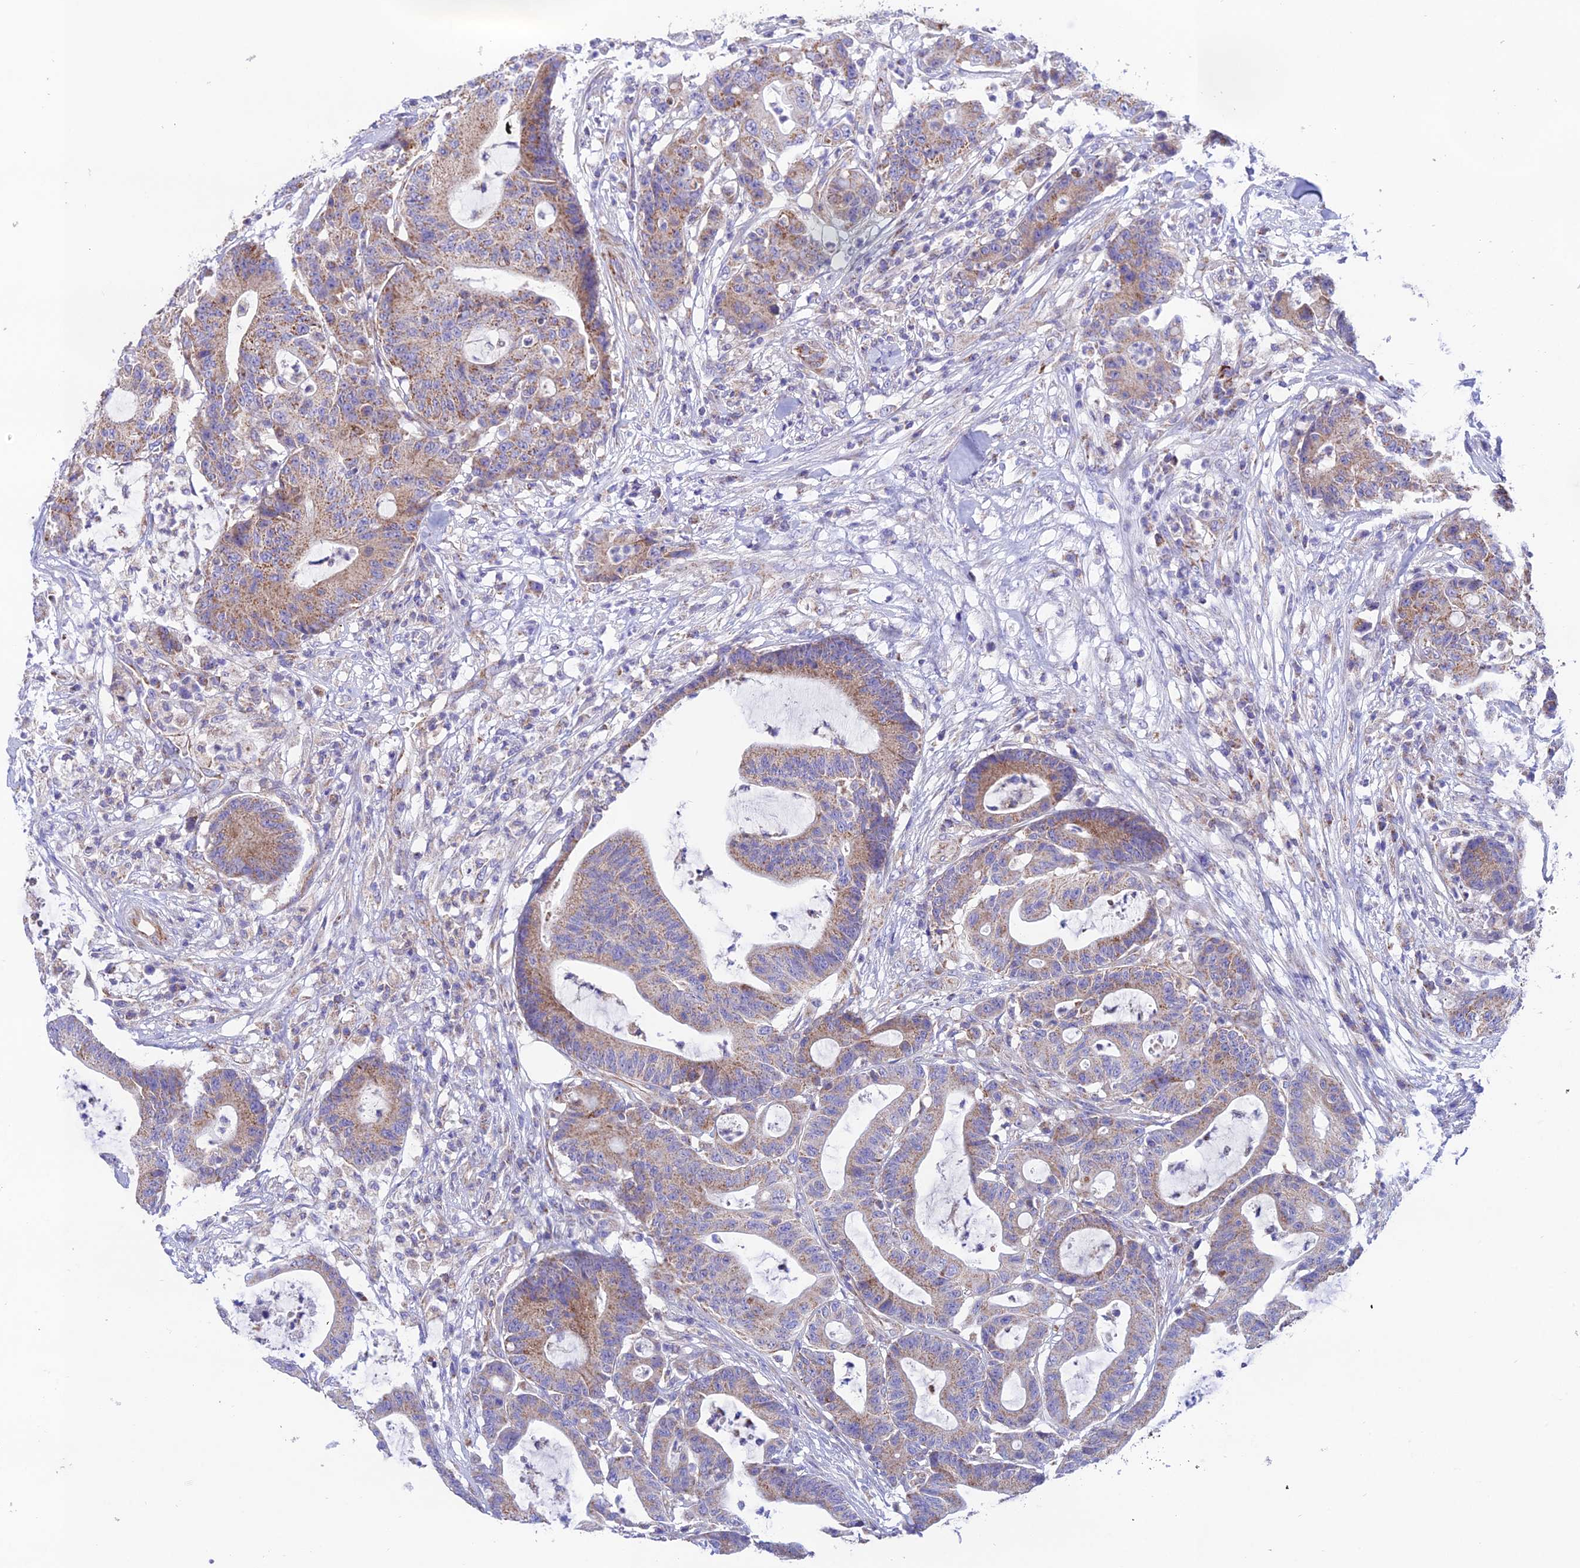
{"staining": {"intensity": "moderate", "quantity": "25%-75%", "location": "cytoplasmic/membranous"}, "tissue": "colorectal cancer", "cell_type": "Tumor cells", "image_type": "cancer", "snomed": [{"axis": "morphology", "description": "Adenocarcinoma, NOS"}, {"axis": "topography", "description": "Colon"}], "caption": "High-power microscopy captured an immunohistochemistry (IHC) micrograph of colorectal adenocarcinoma, revealing moderate cytoplasmic/membranous positivity in about 25%-75% of tumor cells.", "gene": "HSDL2", "patient": {"sex": "female", "age": 84}}